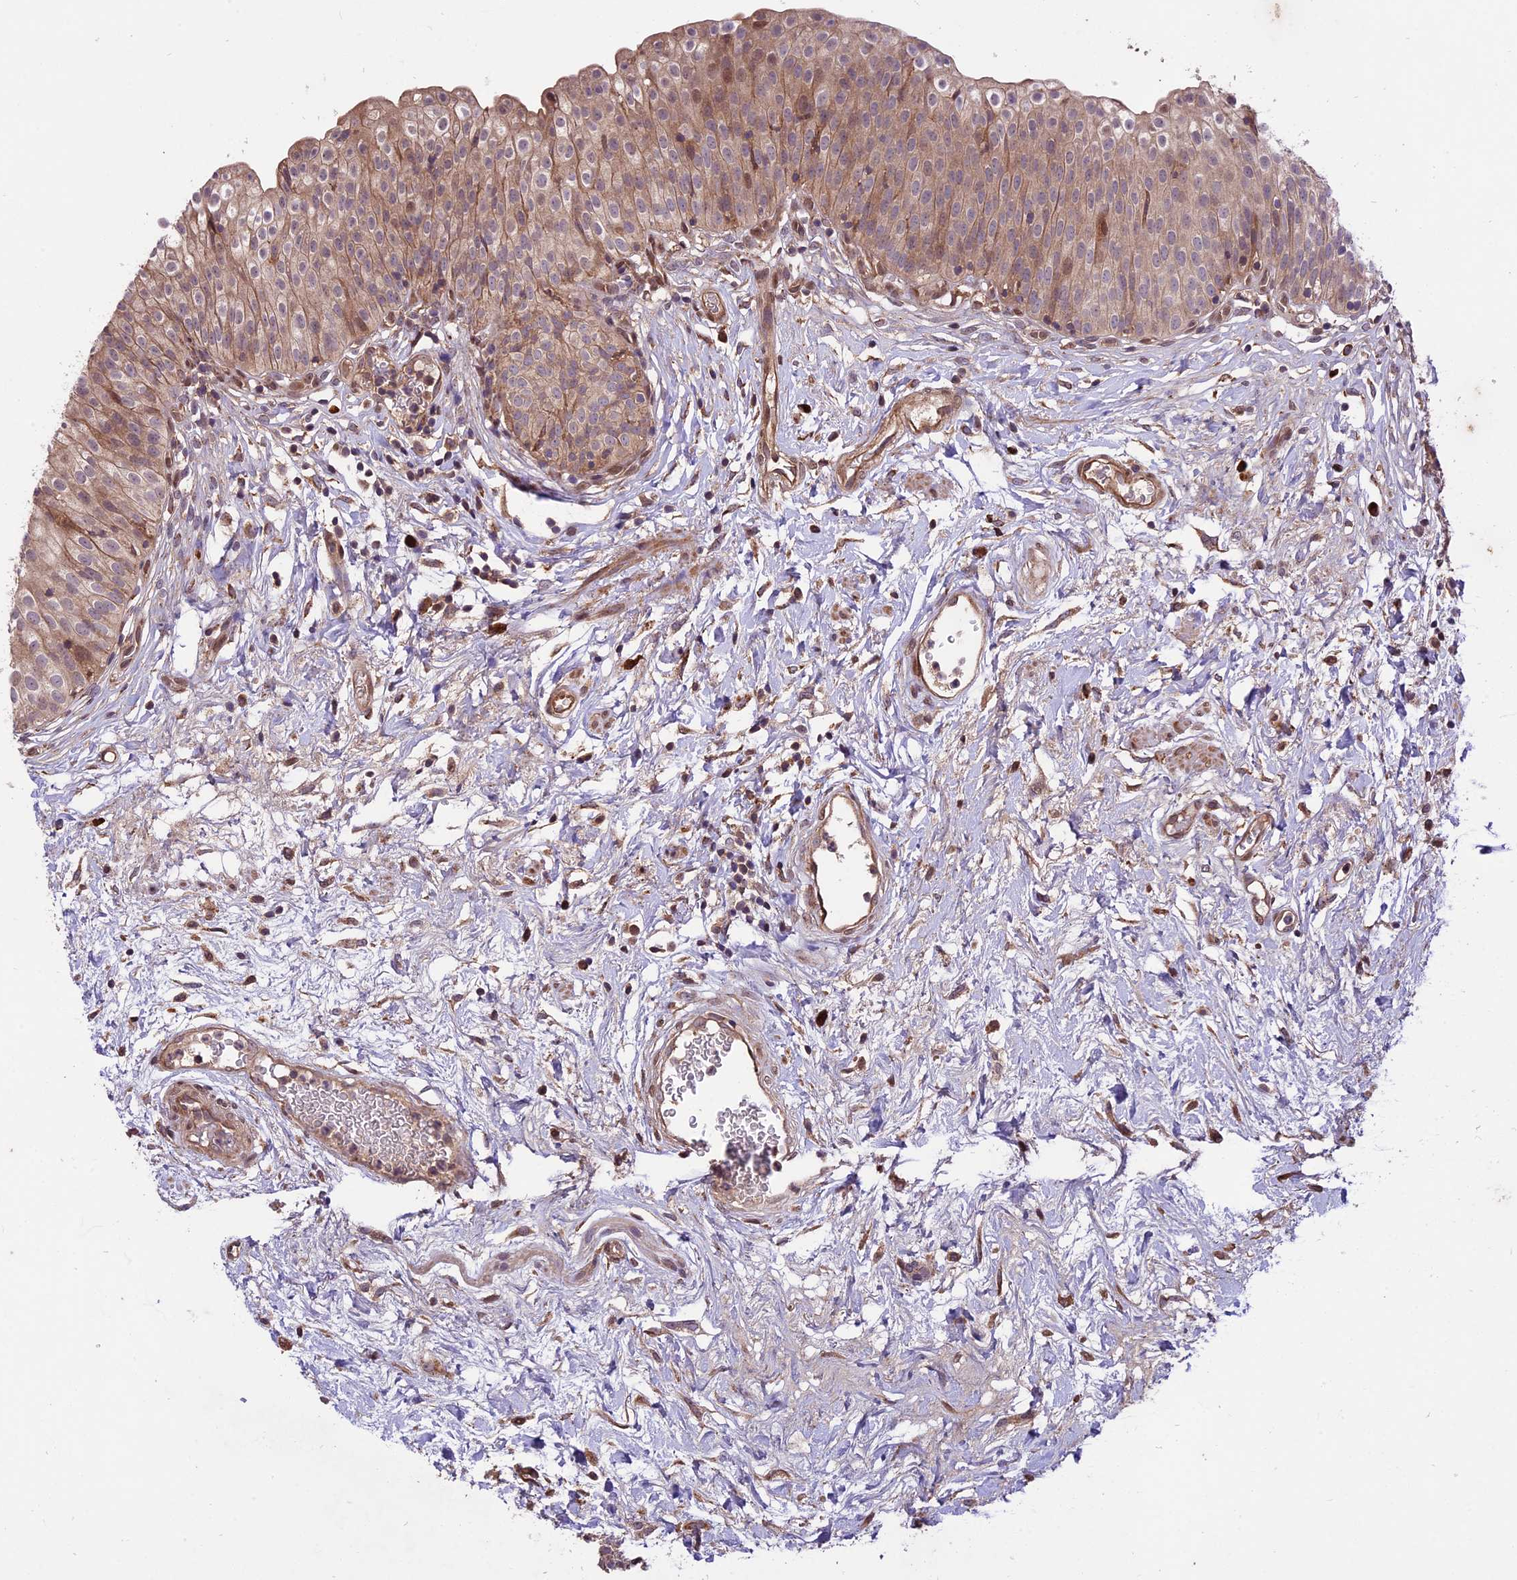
{"staining": {"intensity": "weak", "quantity": ">75%", "location": "cytoplasmic/membranous,nuclear"}, "tissue": "urinary bladder", "cell_type": "Urothelial cells", "image_type": "normal", "snomed": [{"axis": "morphology", "description": "Normal tissue, NOS"}, {"axis": "topography", "description": "Urinary bladder"}], "caption": "IHC of unremarkable urinary bladder exhibits low levels of weak cytoplasmic/membranous,nuclear staining in about >75% of urothelial cells. (IHC, brightfield microscopy, high magnification).", "gene": "HDAC5", "patient": {"sex": "male", "age": 55}}